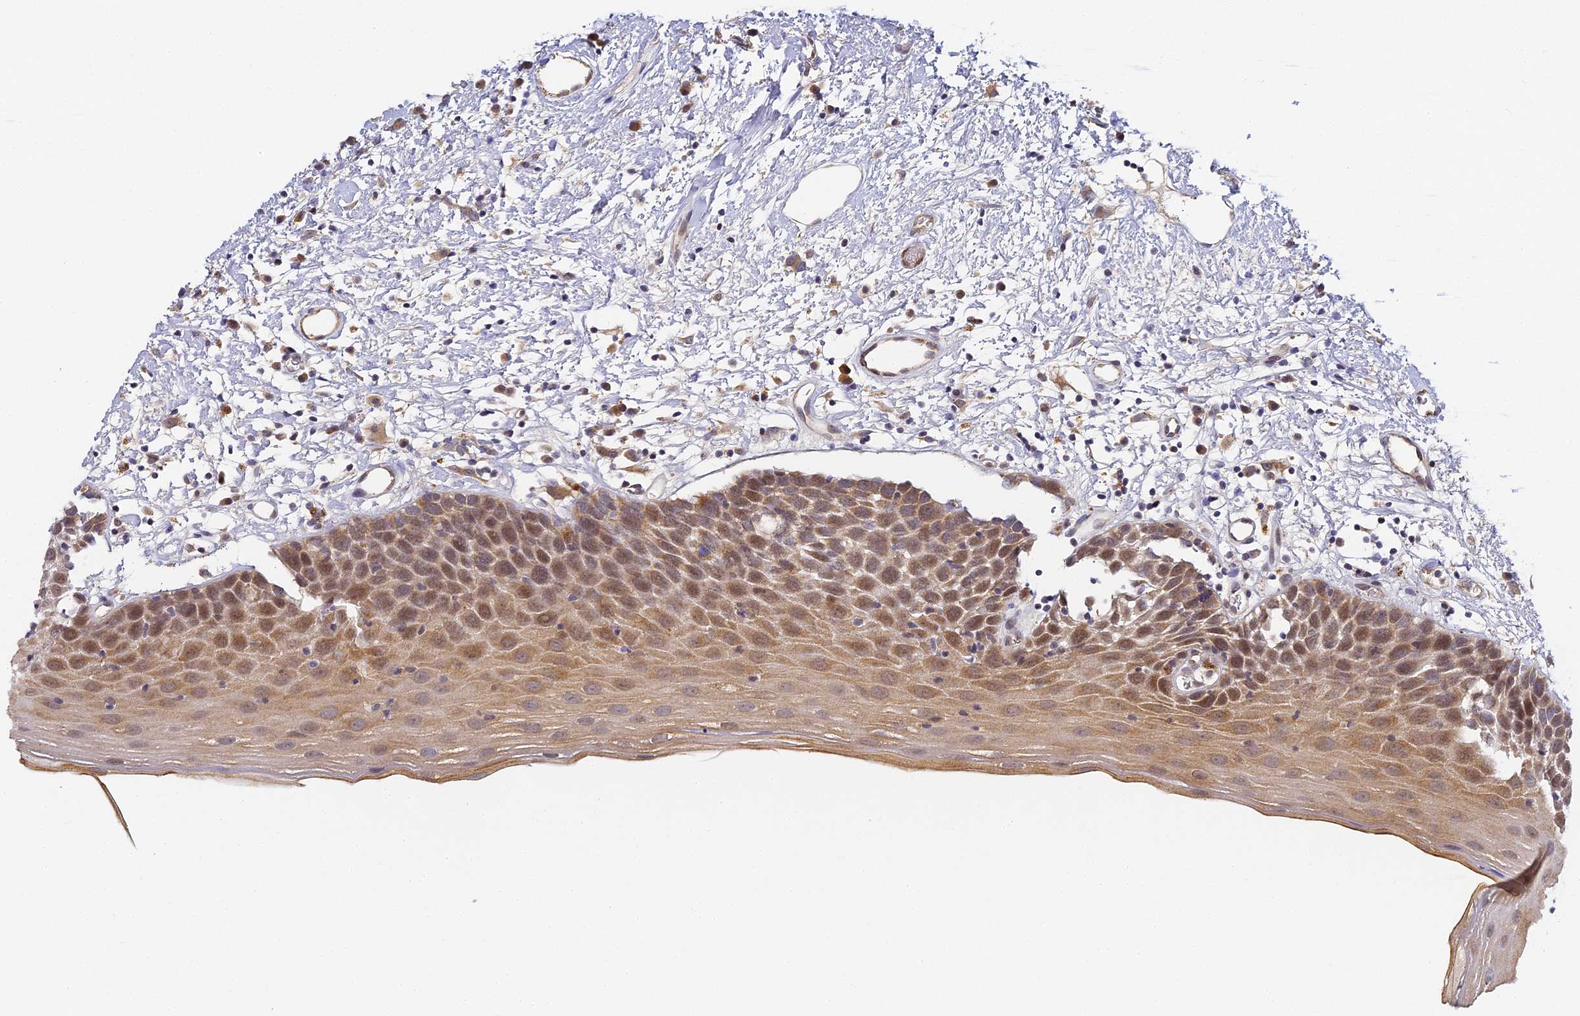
{"staining": {"intensity": "moderate", "quantity": "25%-75%", "location": "cytoplasmic/membranous,nuclear"}, "tissue": "oral mucosa", "cell_type": "Squamous epithelial cells", "image_type": "normal", "snomed": [{"axis": "morphology", "description": "Normal tissue, NOS"}, {"axis": "topography", "description": "Oral tissue"}], "caption": "This image demonstrates IHC staining of normal oral mucosa, with medium moderate cytoplasmic/membranous,nuclear positivity in approximately 25%-75% of squamous epithelial cells.", "gene": "DNAAF10", "patient": {"sex": "male", "age": 74}}